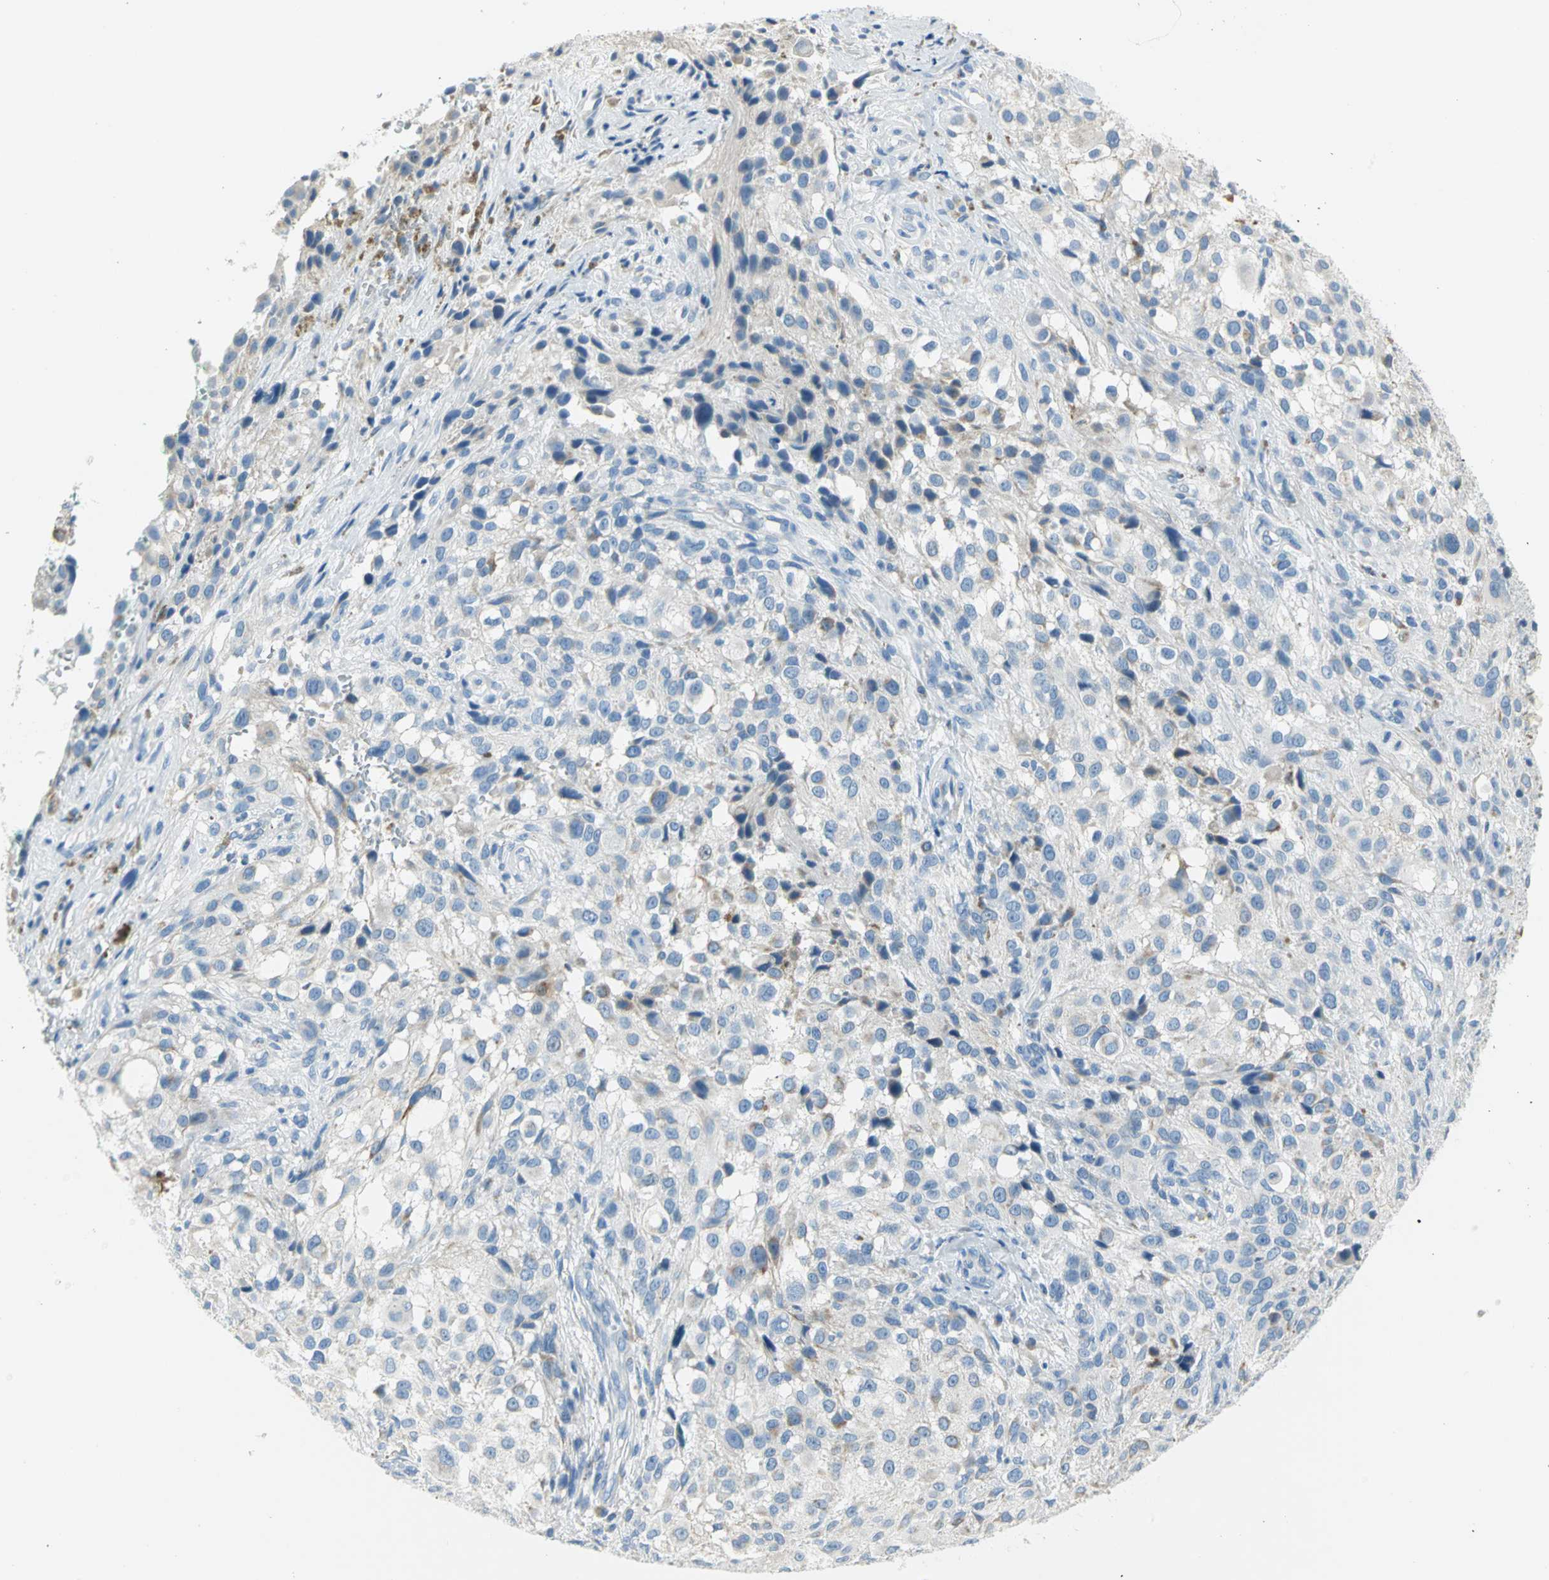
{"staining": {"intensity": "negative", "quantity": "none", "location": "none"}, "tissue": "melanoma", "cell_type": "Tumor cells", "image_type": "cancer", "snomed": [{"axis": "morphology", "description": "Necrosis, NOS"}, {"axis": "morphology", "description": "Malignant melanoma, NOS"}, {"axis": "topography", "description": "Skin"}], "caption": "High magnification brightfield microscopy of malignant melanoma stained with DAB (brown) and counterstained with hematoxylin (blue): tumor cells show no significant positivity.", "gene": "ALOX15", "patient": {"sex": "female", "age": 87}}